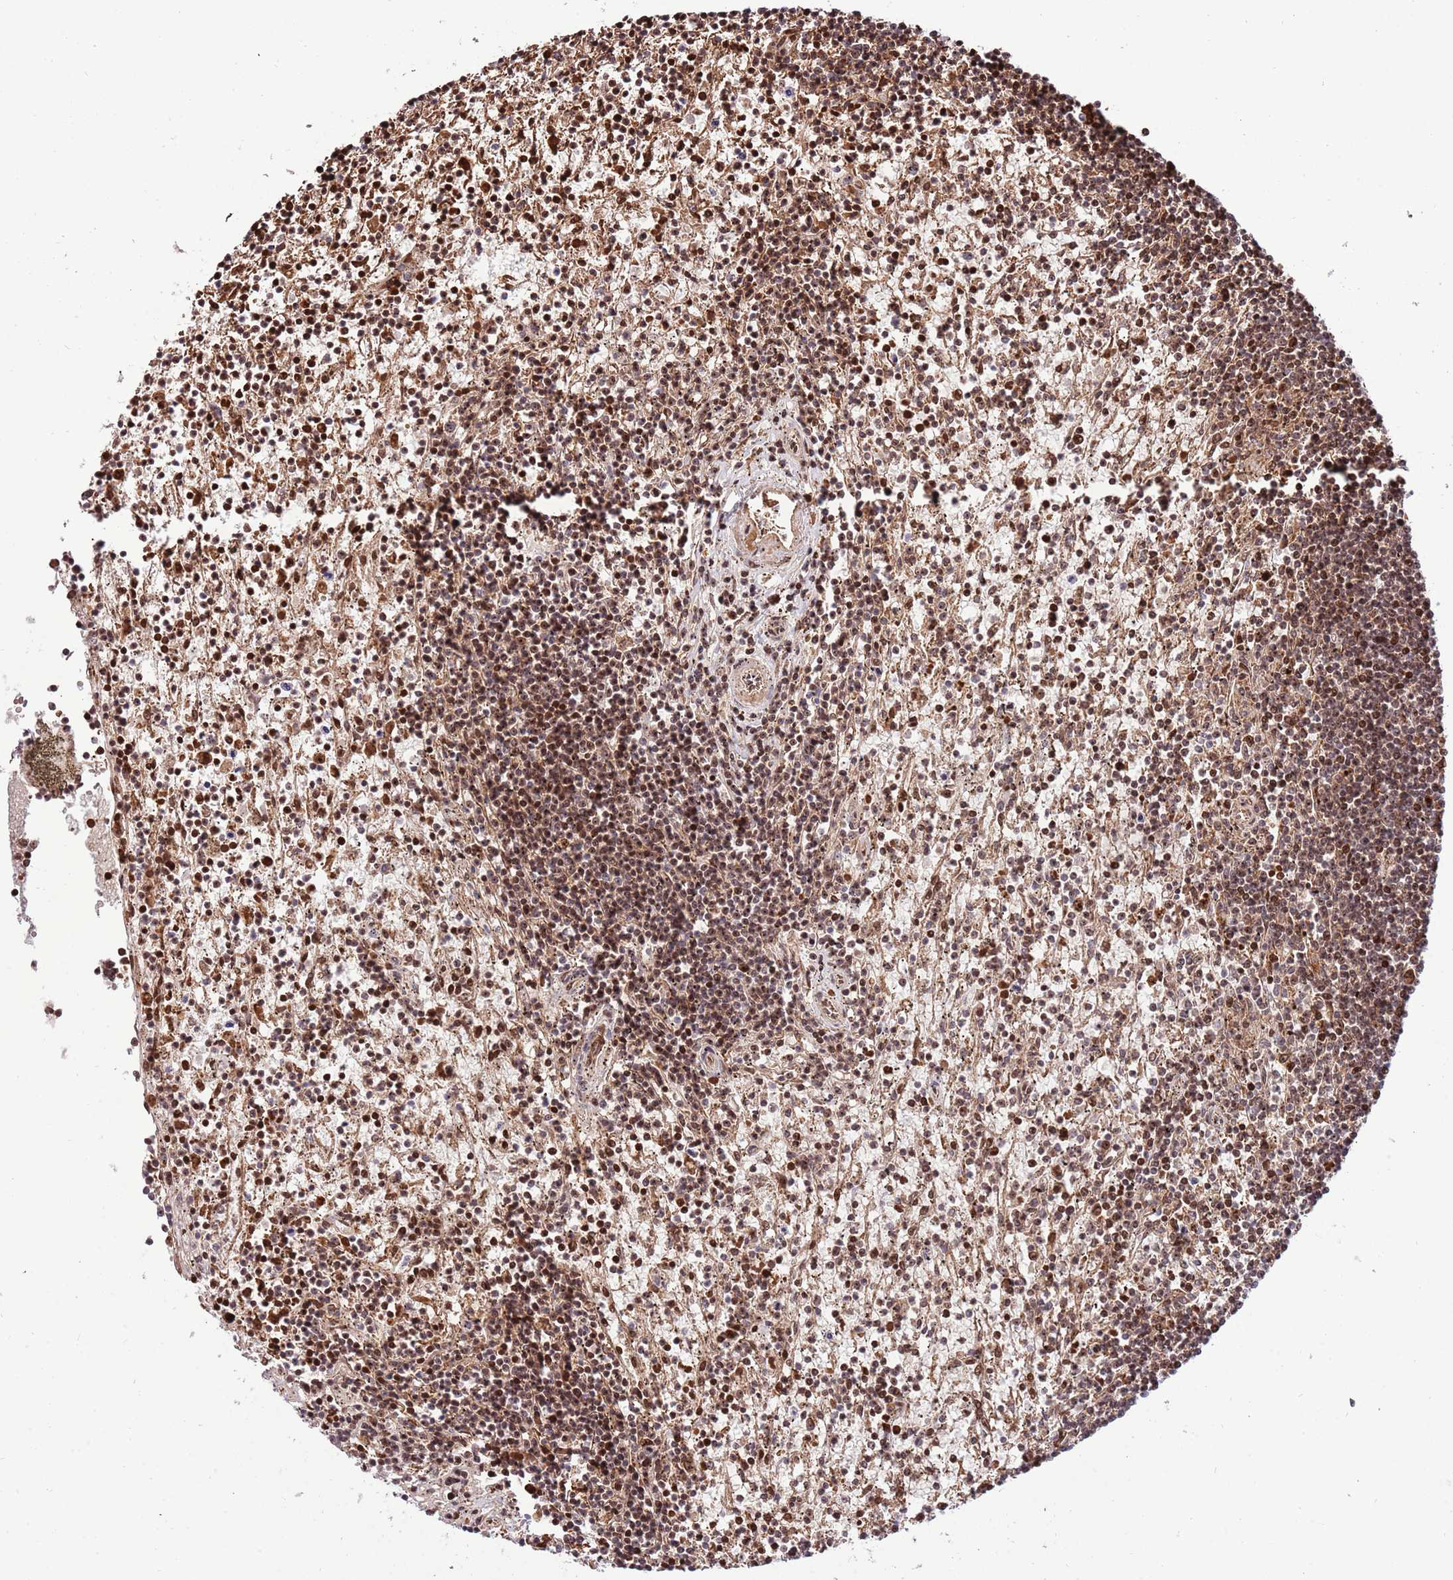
{"staining": {"intensity": "moderate", "quantity": ">75%", "location": "nuclear"}, "tissue": "lymphoma", "cell_type": "Tumor cells", "image_type": "cancer", "snomed": [{"axis": "morphology", "description": "Malignant lymphoma, non-Hodgkin's type, Low grade"}, {"axis": "topography", "description": "Spleen"}], "caption": "This micrograph reveals immunohistochemistry (IHC) staining of malignant lymphoma, non-Hodgkin's type (low-grade), with medium moderate nuclear expression in approximately >75% of tumor cells.", "gene": "RIF1", "patient": {"sex": "male", "age": 76}}